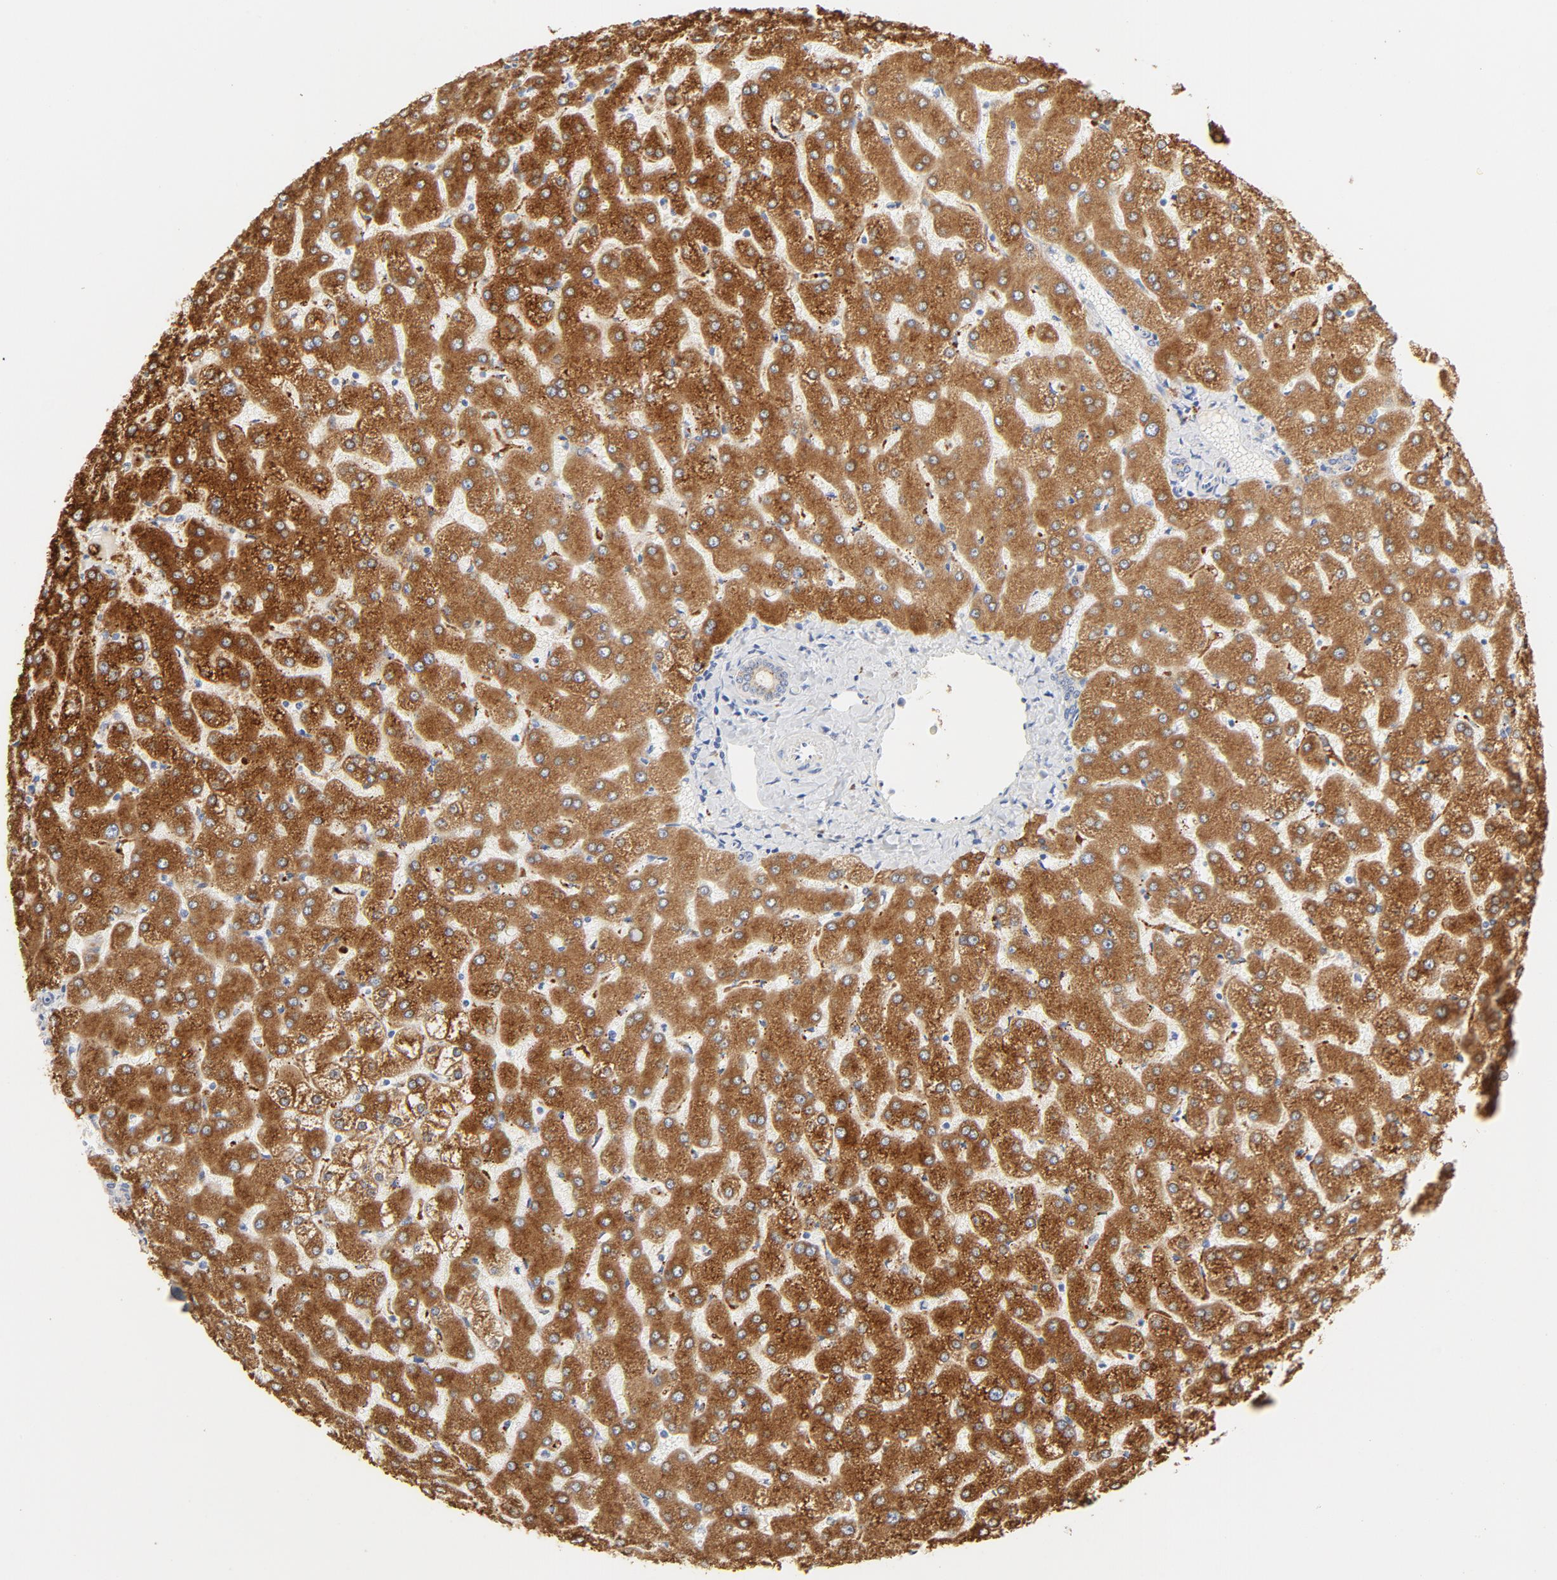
{"staining": {"intensity": "weak", "quantity": "25%-75%", "location": "cytoplasmic/membranous"}, "tissue": "liver", "cell_type": "Cholangiocytes", "image_type": "normal", "snomed": [{"axis": "morphology", "description": "Normal tissue, NOS"}, {"axis": "topography", "description": "Liver"}], "caption": "Brown immunohistochemical staining in normal human liver displays weak cytoplasmic/membranous expression in approximately 25%-75% of cholangiocytes. (DAB IHC with brightfield microscopy, high magnification).", "gene": "MAGEB17", "patient": {"sex": "female", "age": 32}}